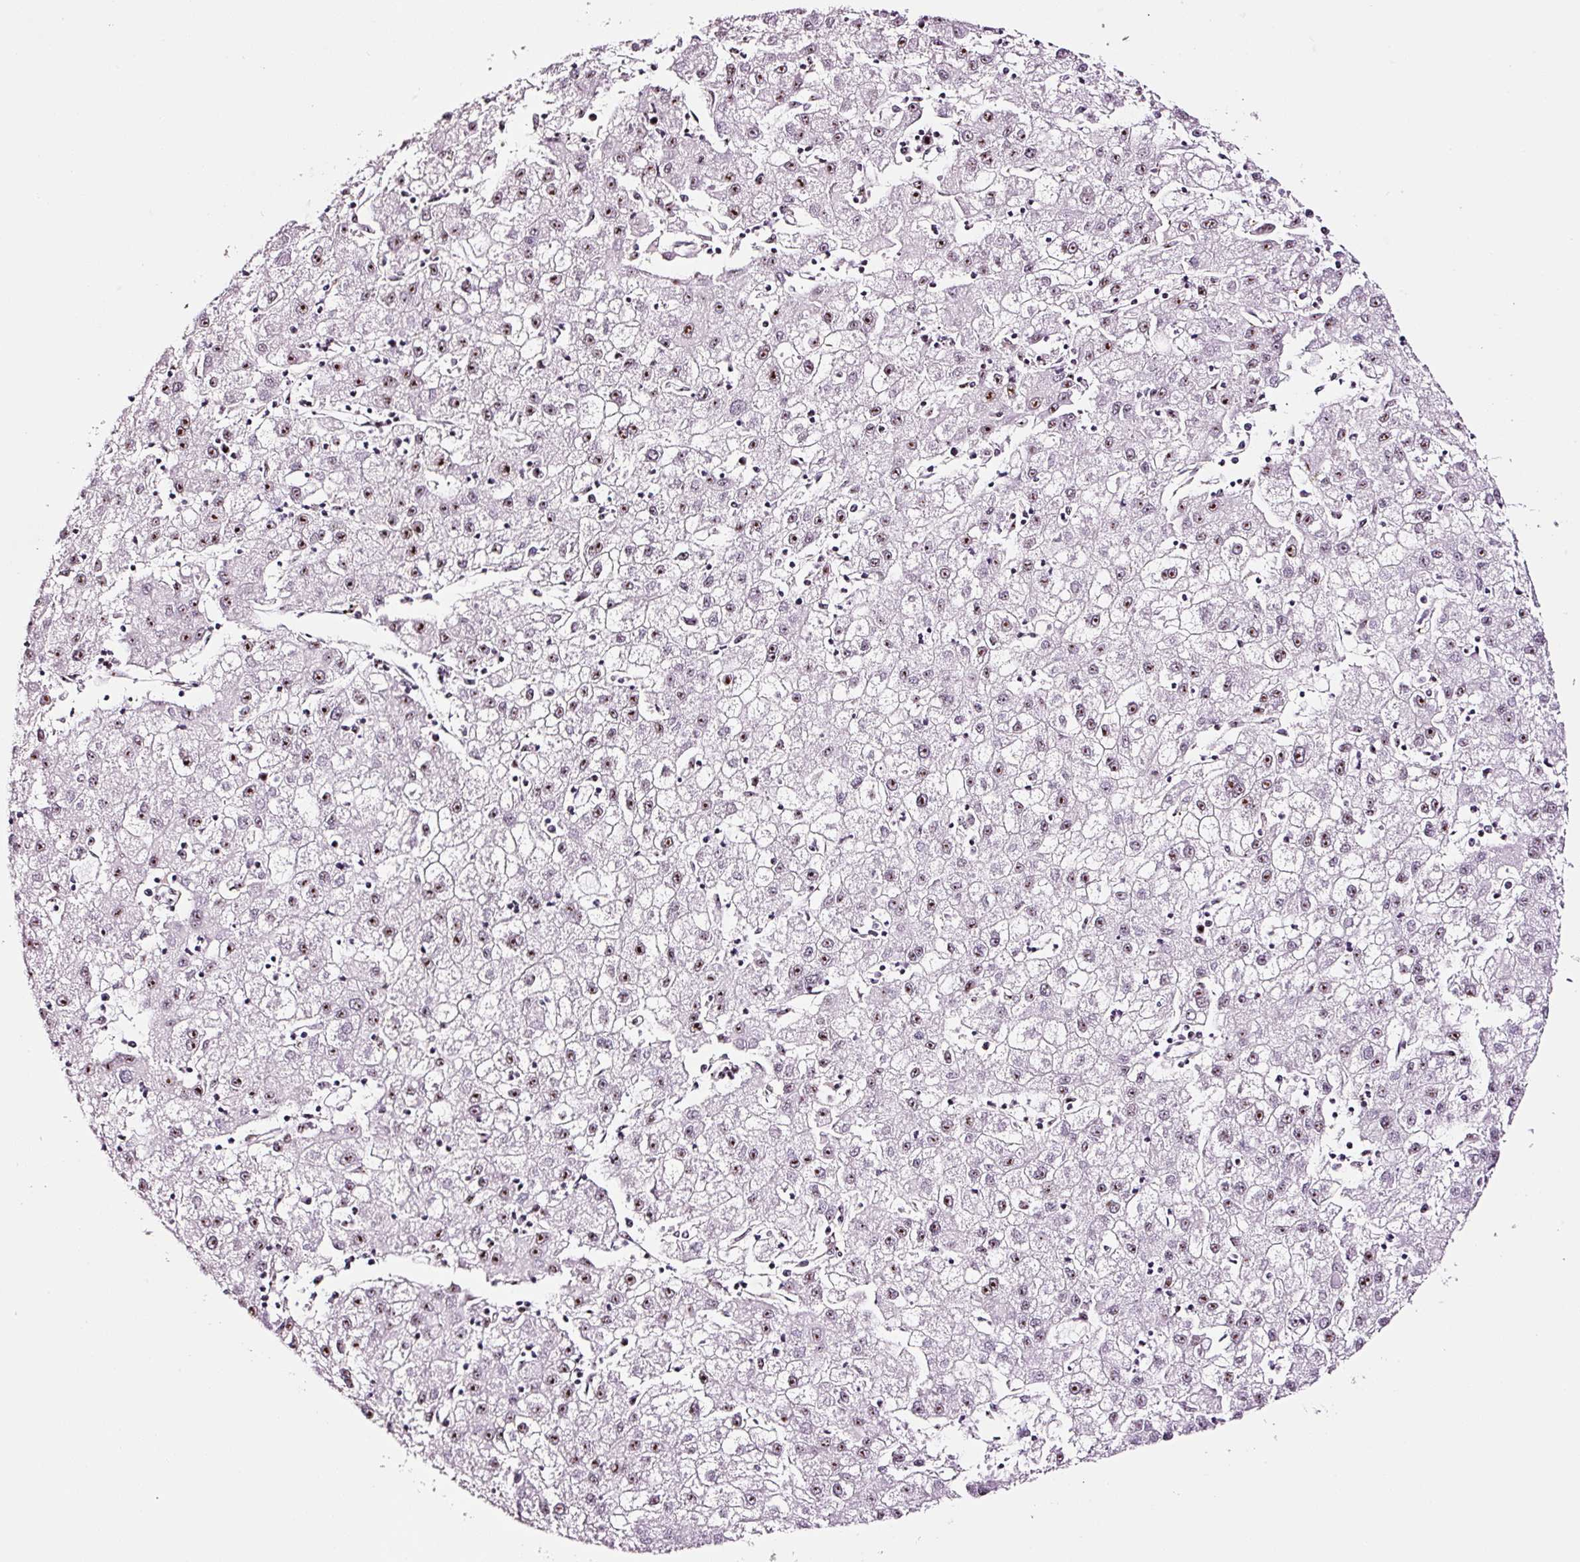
{"staining": {"intensity": "moderate", "quantity": "25%-75%", "location": "nuclear"}, "tissue": "liver cancer", "cell_type": "Tumor cells", "image_type": "cancer", "snomed": [{"axis": "morphology", "description": "Carcinoma, Hepatocellular, NOS"}, {"axis": "topography", "description": "Liver"}], "caption": "This is a histology image of immunohistochemistry staining of liver hepatocellular carcinoma, which shows moderate expression in the nuclear of tumor cells.", "gene": "GNL3", "patient": {"sex": "male", "age": 72}}